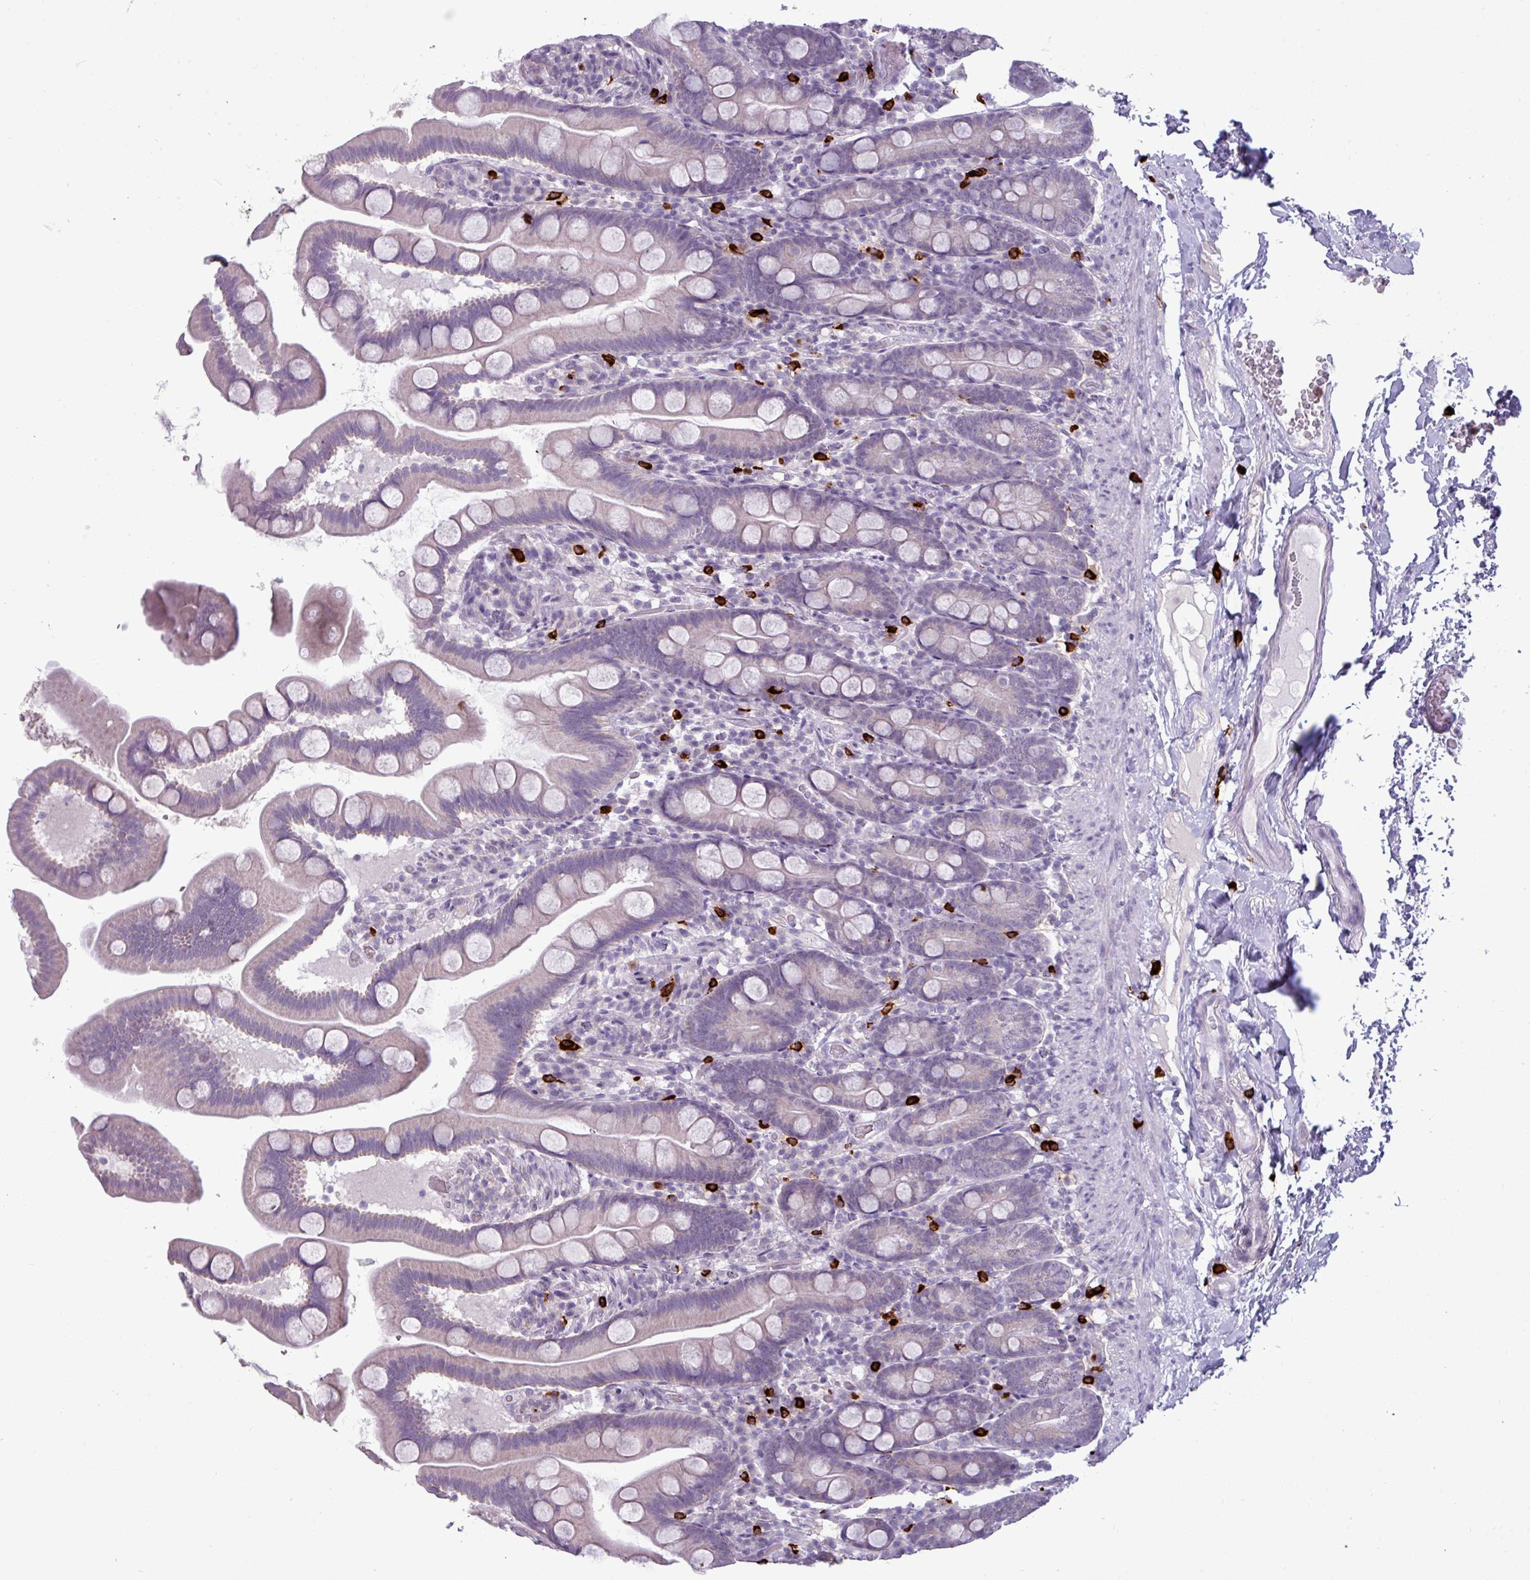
{"staining": {"intensity": "negative", "quantity": "none", "location": "none"}, "tissue": "small intestine", "cell_type": "Glandular cells", "image_type": "normal", "snomed": [{"axis": "morphology", "description": "Normal tissue, NOS"}, {"axis": "topography", "description": "Small intestine"}], "caption": "Immunohistochemistry (IHC) of unremarkable small intestine reveals no positivity in glandular cells. (Immunohistochemistry (IHC), brightfield microscopy, high magnification).", "gene": "TRIM39", "patient": {"sex": "female", "age": 68}}